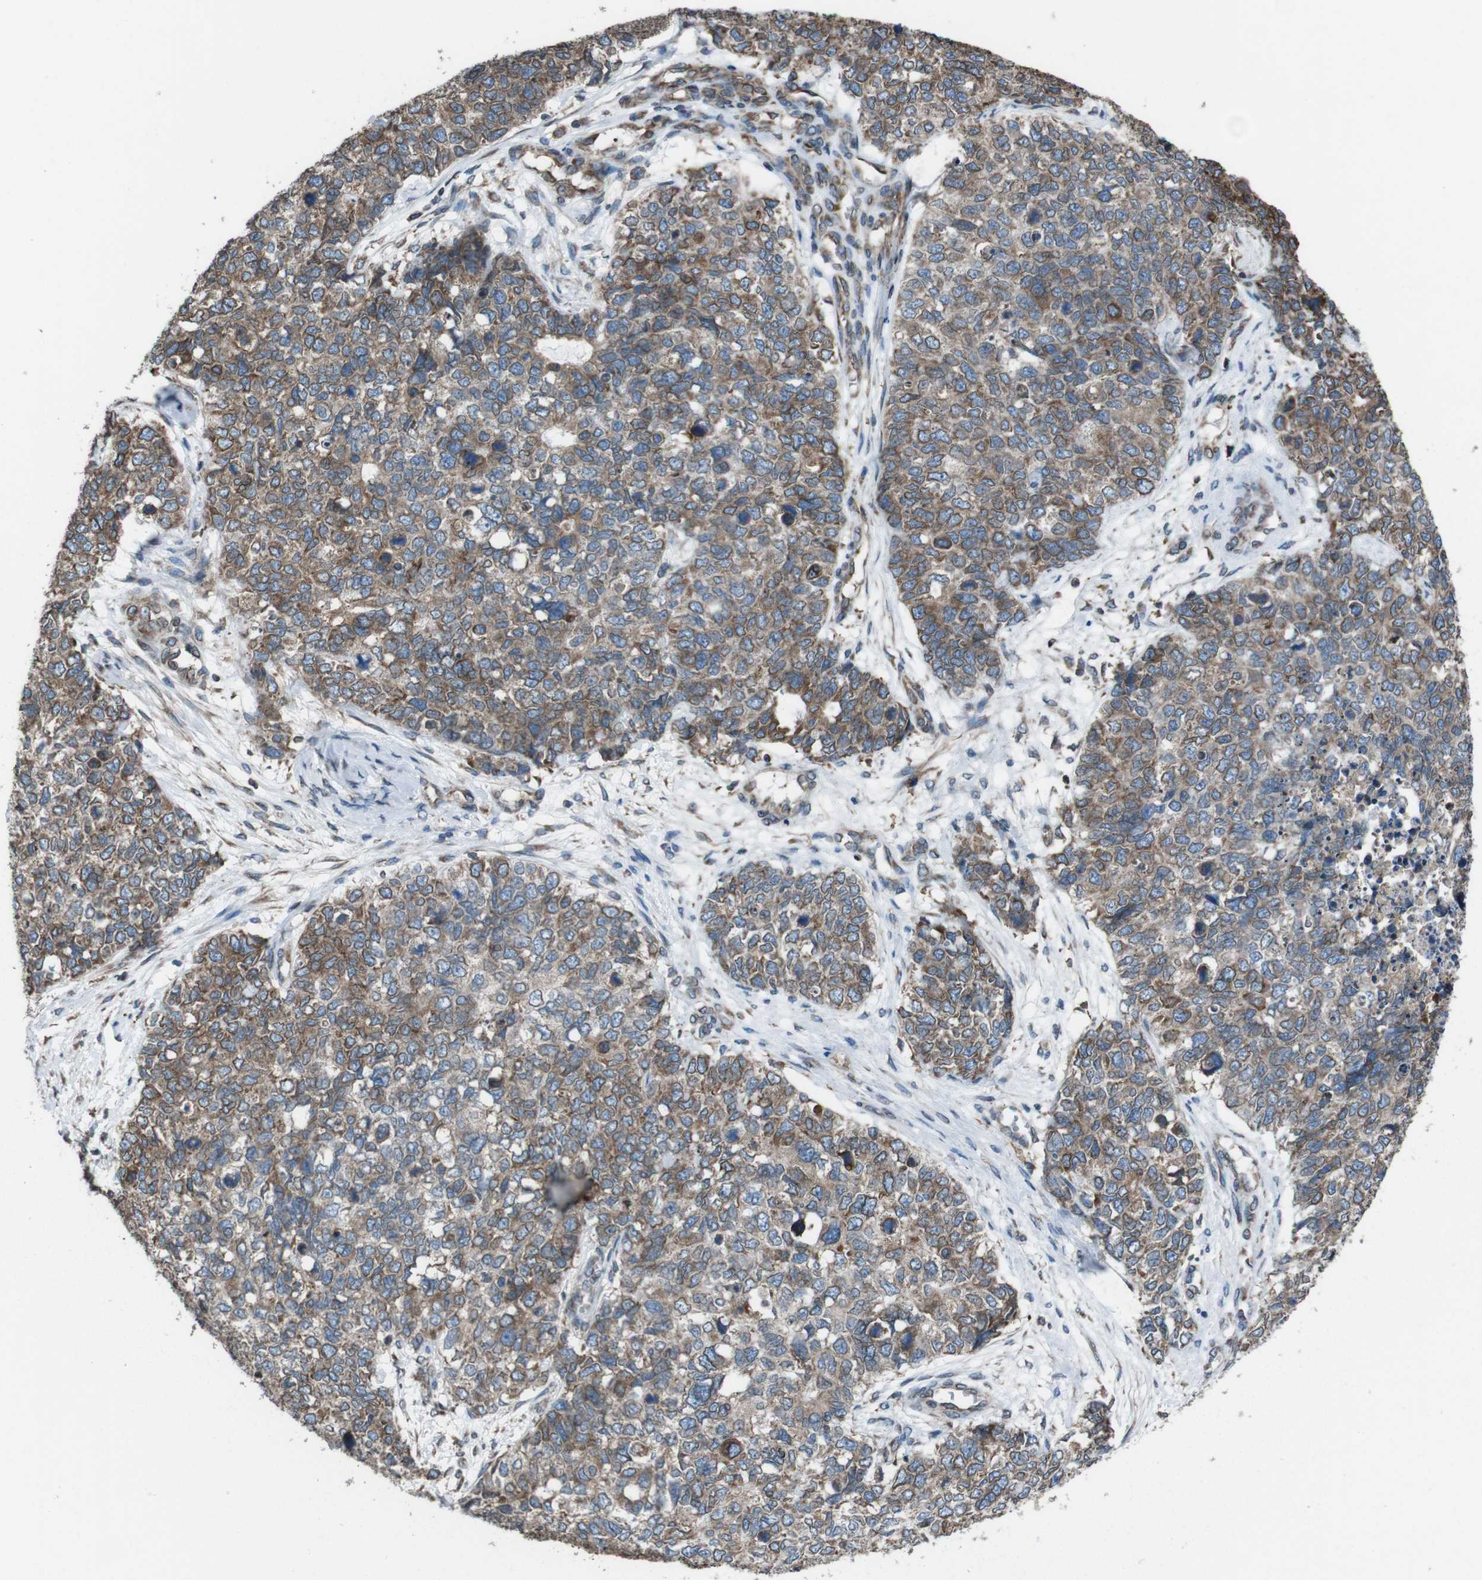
{"staining": {"intensity": "moderate", "quantity": ">75%", "location": "cytoplasmic/membranous"}, "tissue": "cervical cancer", "cell_type": "Tumor cells", "image_type": "cancer", "snomed": [{"axis": "morphology", "description": "Squamous cell carcinoma, NOS"}, {"axis": "topography", "description": "Cervix"}], "caption": "Cervical squamous cell carcinoma stained with DAB IHC shows medium levels of moderate cytoplasmic/membranous positivity in approximately >75% of tumor cells. Using DAB (brown) and hematoxylin (blue) stains, captured at high magnification using brightfield microscopy.", "gene": "APMAP", "patient": {"sex": "female", "age": 63}}